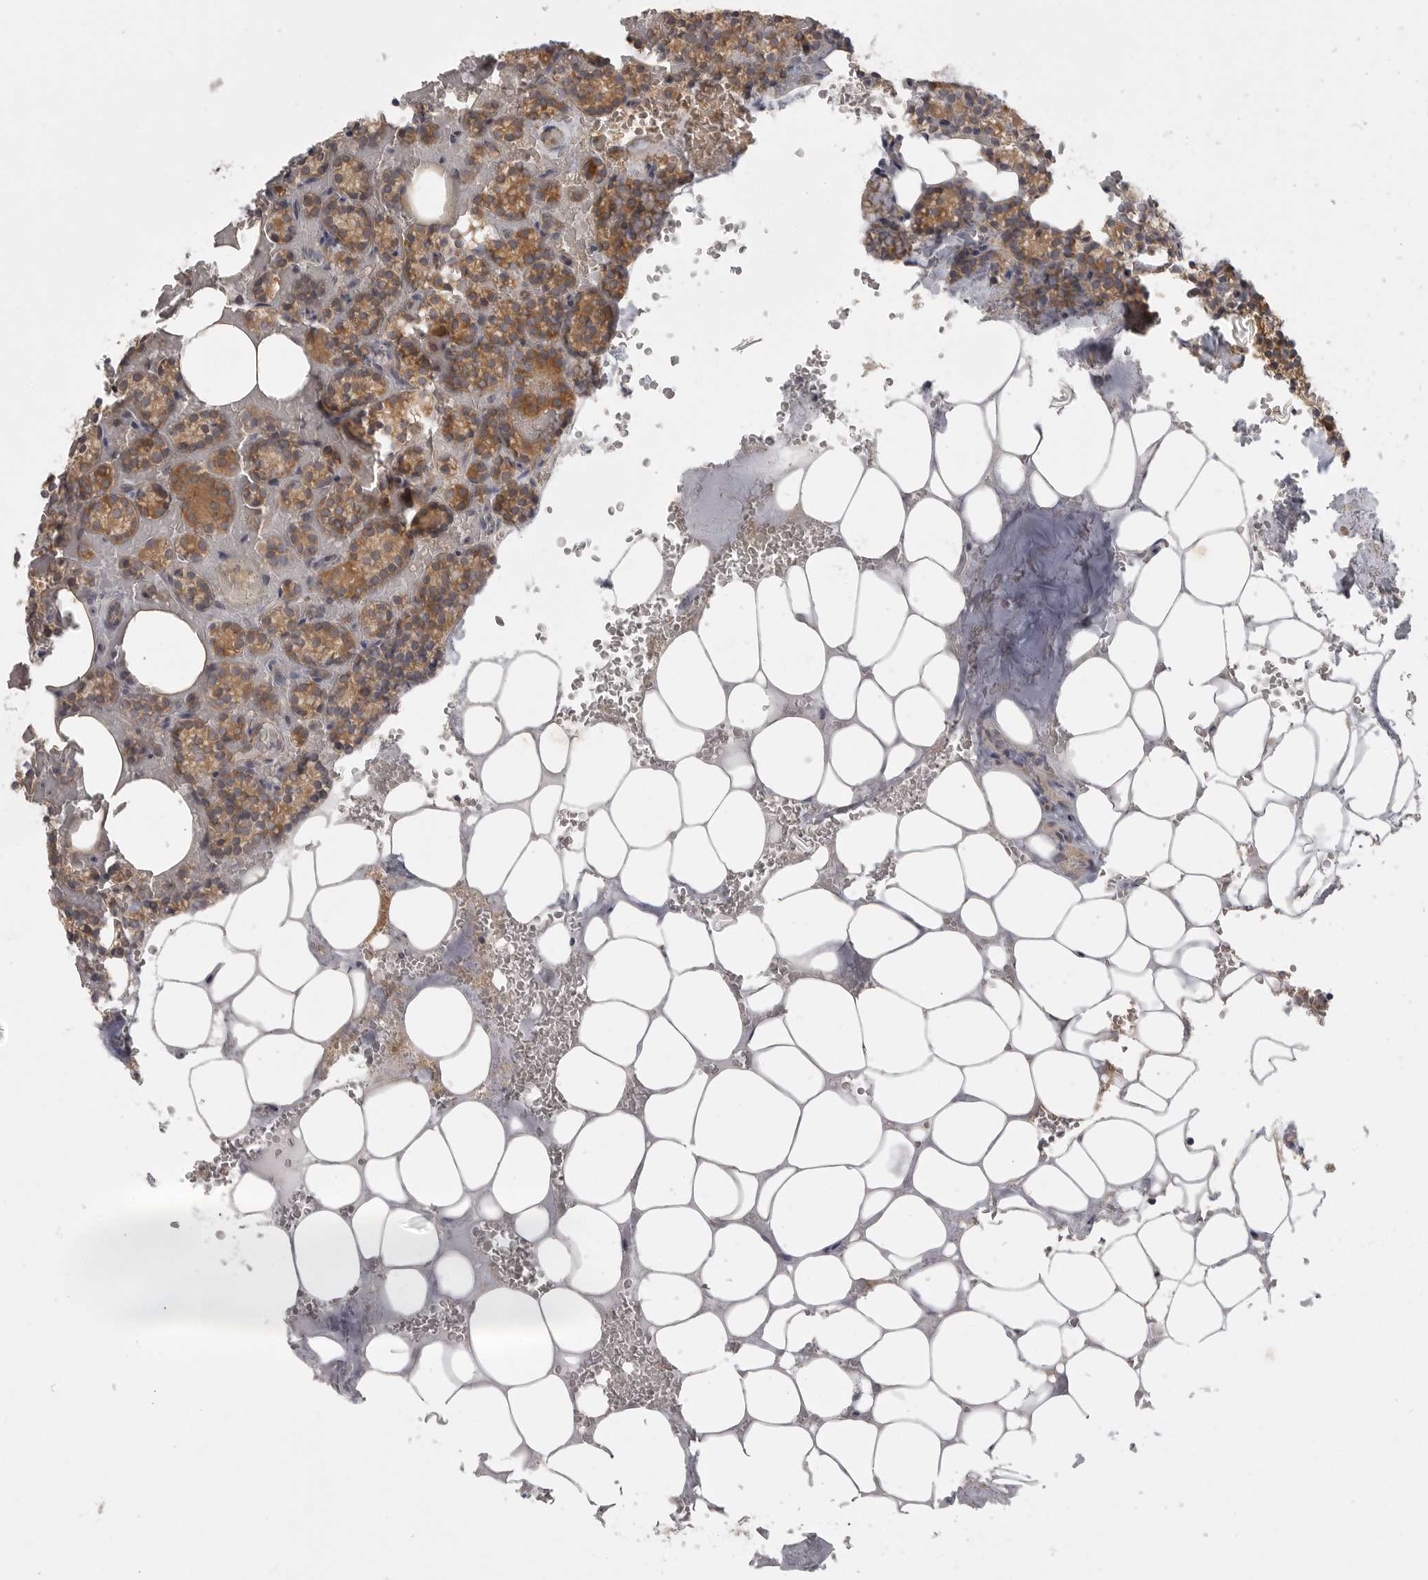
{"staining": {"intensity": "moderate", "quantity": ">75%", "location": "cytoplasmic/membranous"}, "tissue": "parathyroid gland", "cell_type": "Glandular cells", "image_type": "normal", "snomed": [{"axis": "morphology", "description": "Normal tissue, NOS"}, {"axis": "topography", "description": "Parathyroid gland"}], "caption": "An image of human parathyroid gland stained for a protein shows moderate cytoplasmic/membranous brown staining in glandular cells. (IHC, brightfield microscopy, high magnification).", "gene": "CERS2", "patient": {"sex": "female", "age": 78}}